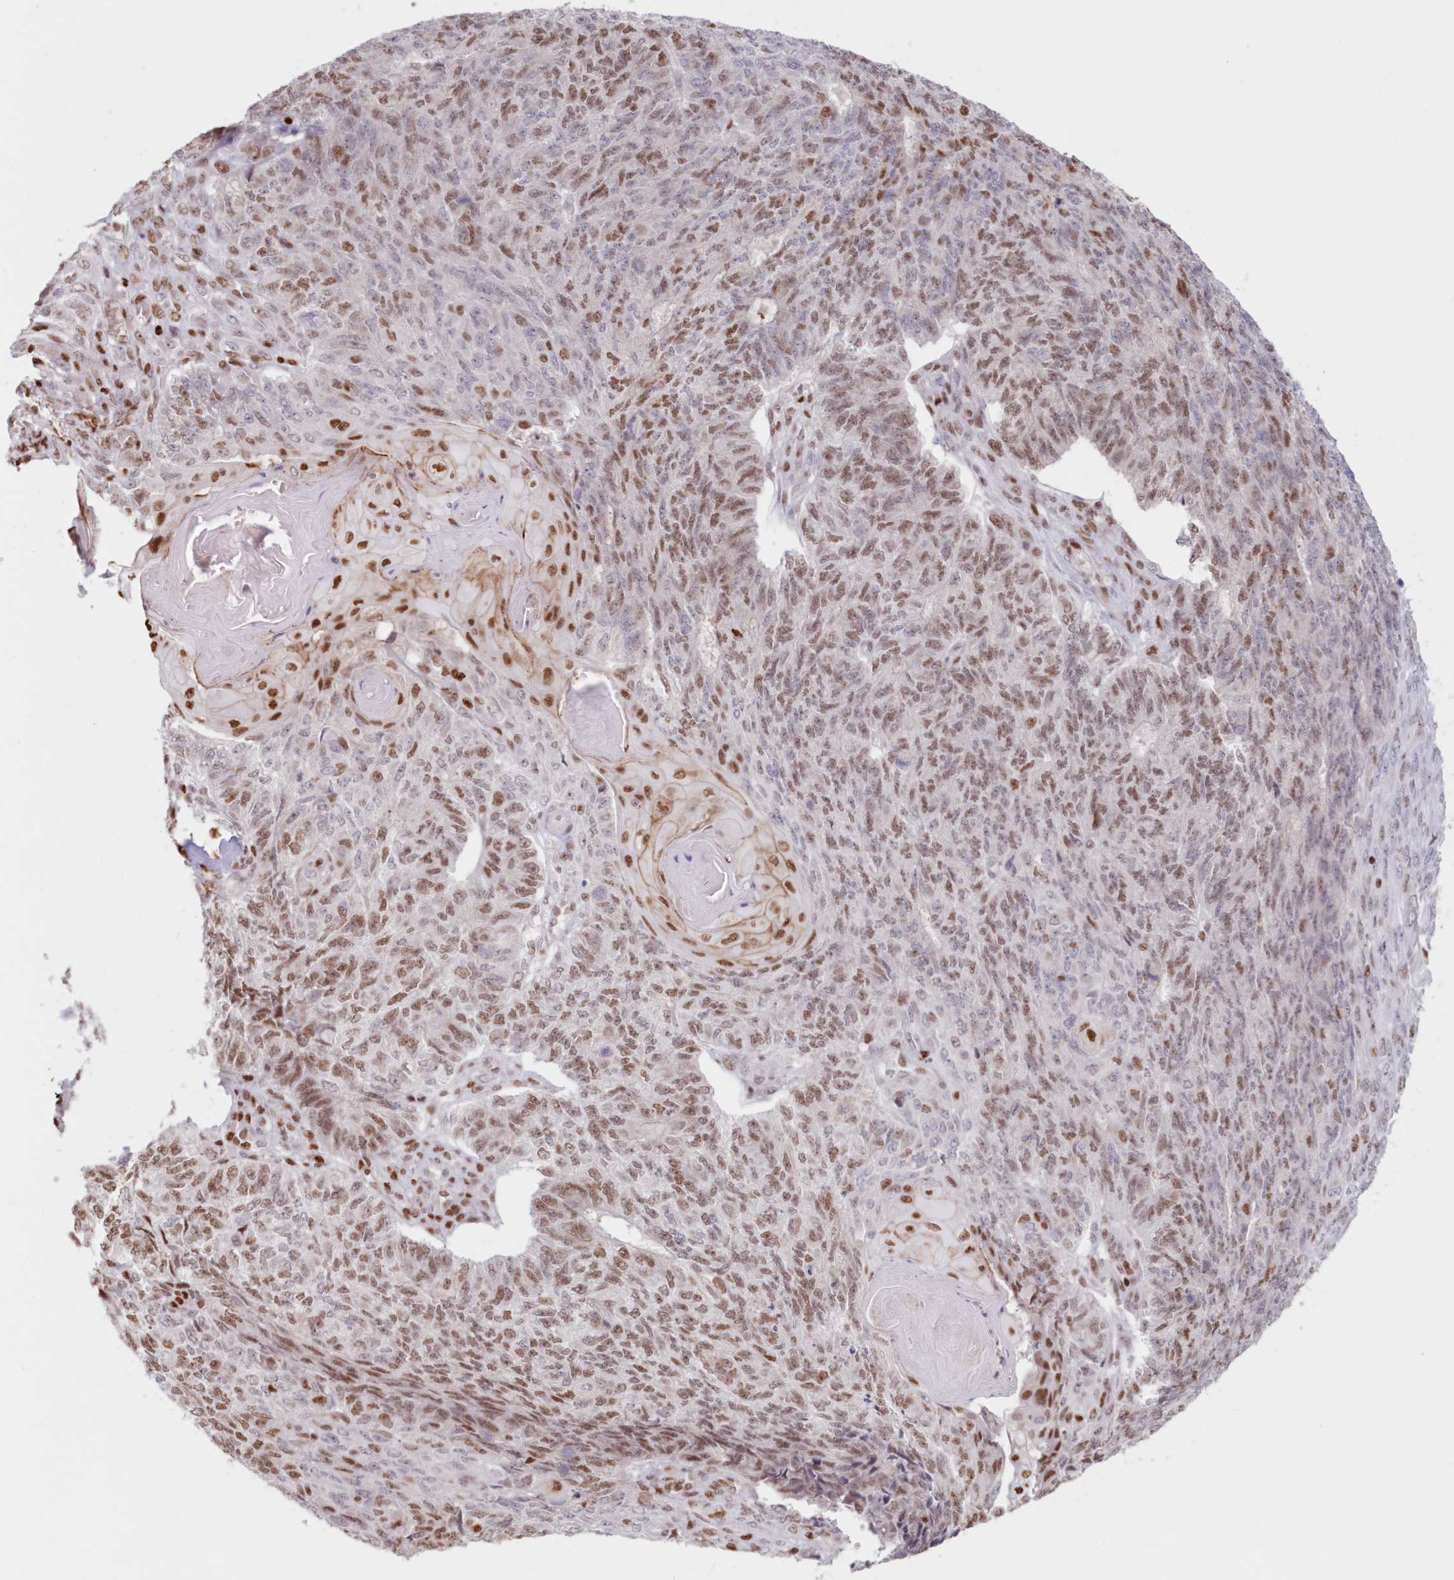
{"staining": {"intensity": "moderate", "quantity": ">75%", "location": "nuclear"}, "tissue": "endometrial cancer", "cell_type": "Tumor cells", "image_type": "cancer", "snomed": [{"axis": "morphology", "description": "Adenocarcinoma, NOS"}, {"axis": "topography", "description": "Endometrium"}], "caption": "There is medium levels of moderate nuclear positivity in tumor cells of endometrial adenocarcinoma, as demonstrated by immunohistochemical staining (brown color).", "gene": "POLR2B", "patient": {"sex": "female", "age": 32}}